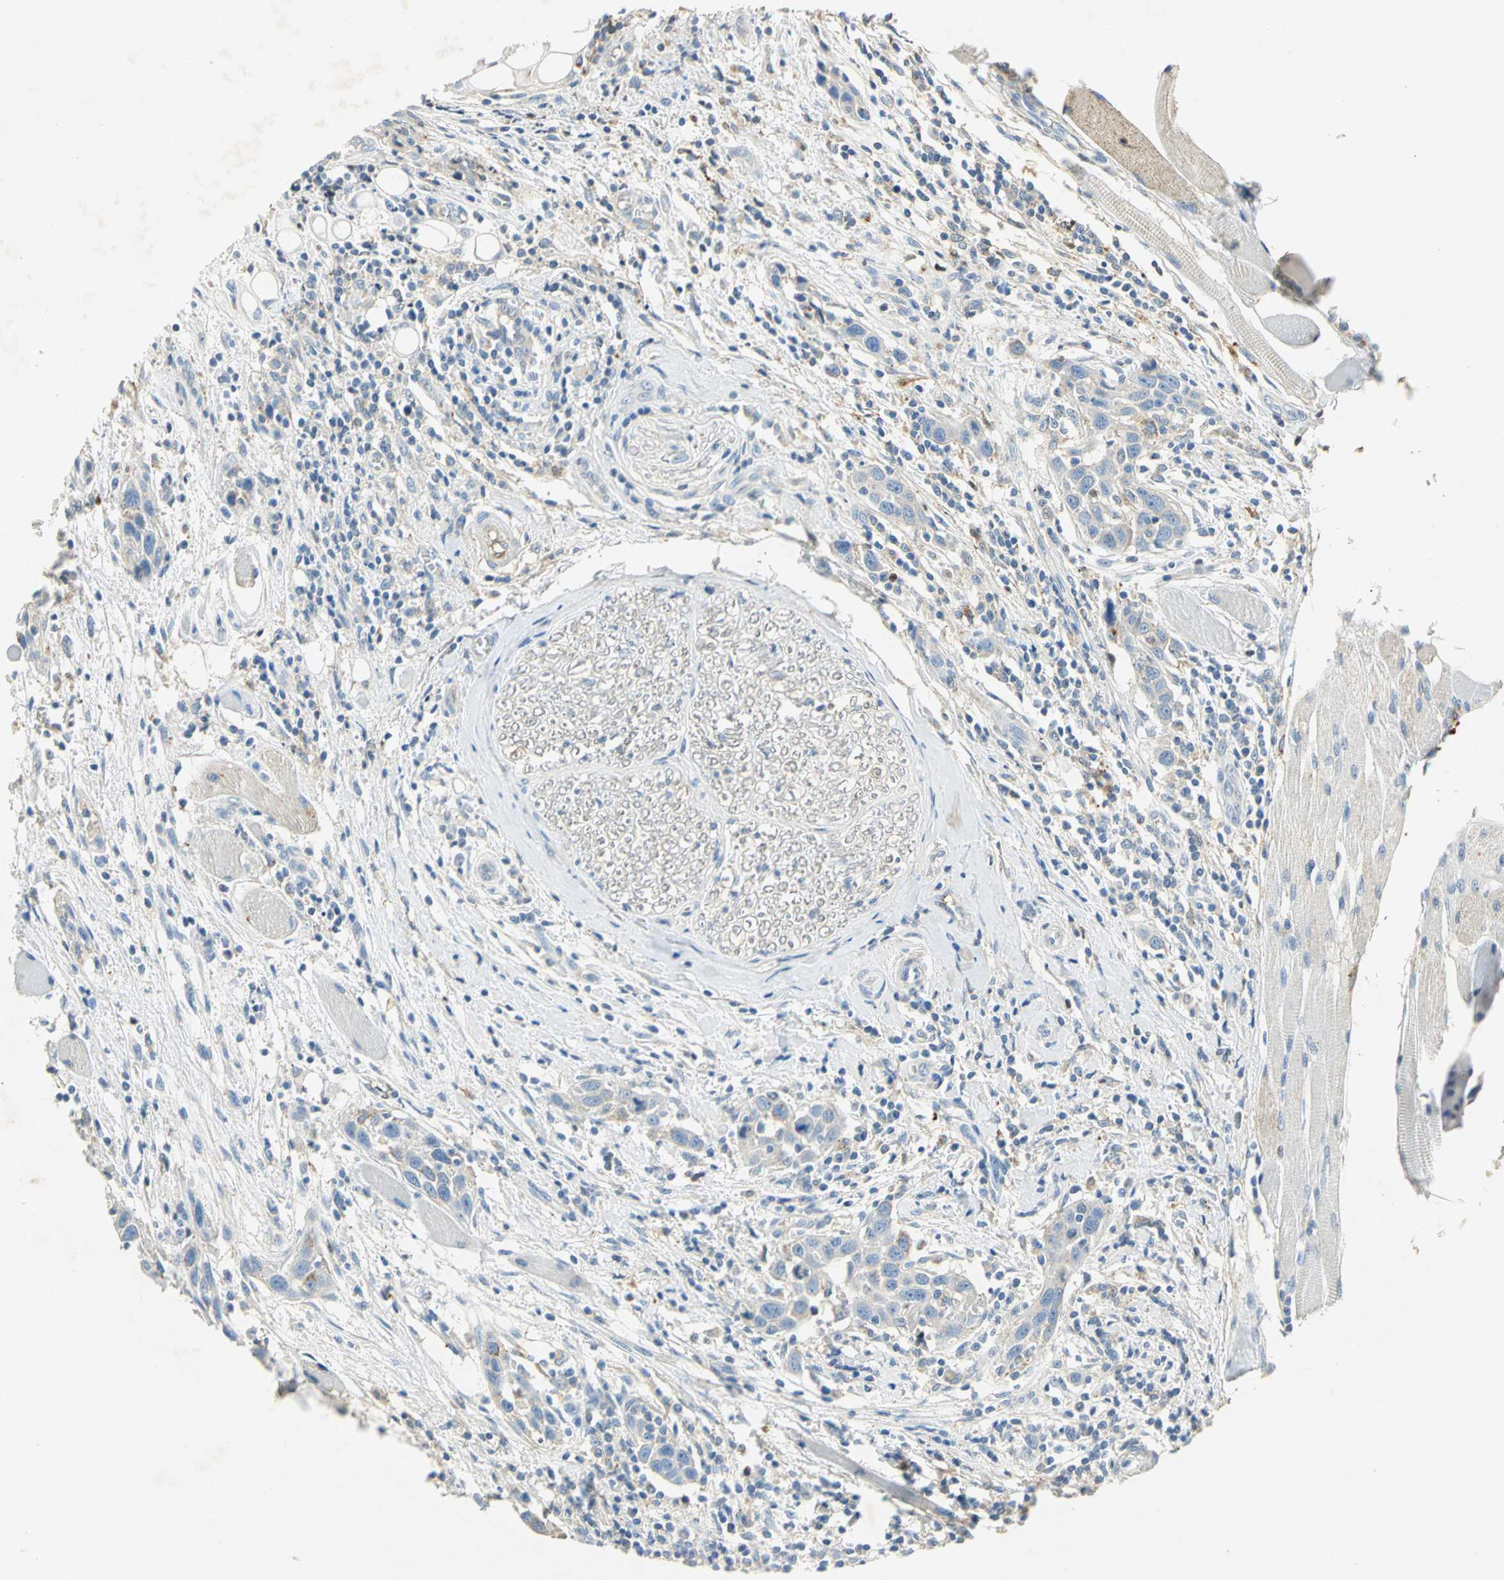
{"staining": {"intensity": "negative", "quantity": "none", "location": "none"}, "tissue": "head and neck cancer", "cell_type": "Tumor cells", "image_type": "cancer", "snomed": [{"axis": "morphology", "description": "Normal tissue, NOS"}, {"axis": "morphology", "description": "Squamous cell carcinoma, NOS"}, {"axis": "topography", "description": "Oral tissue"}, {"axis": "topography", "description": "Head-Neck"}], "caption": "There is no significant staining in tumor cells of squamous cell carcinoma (head and neck). (DAB IHC with hematoxylin counter stain).", "gene": "ANXA4", "patient": {"sex": "female", "age": 50}}